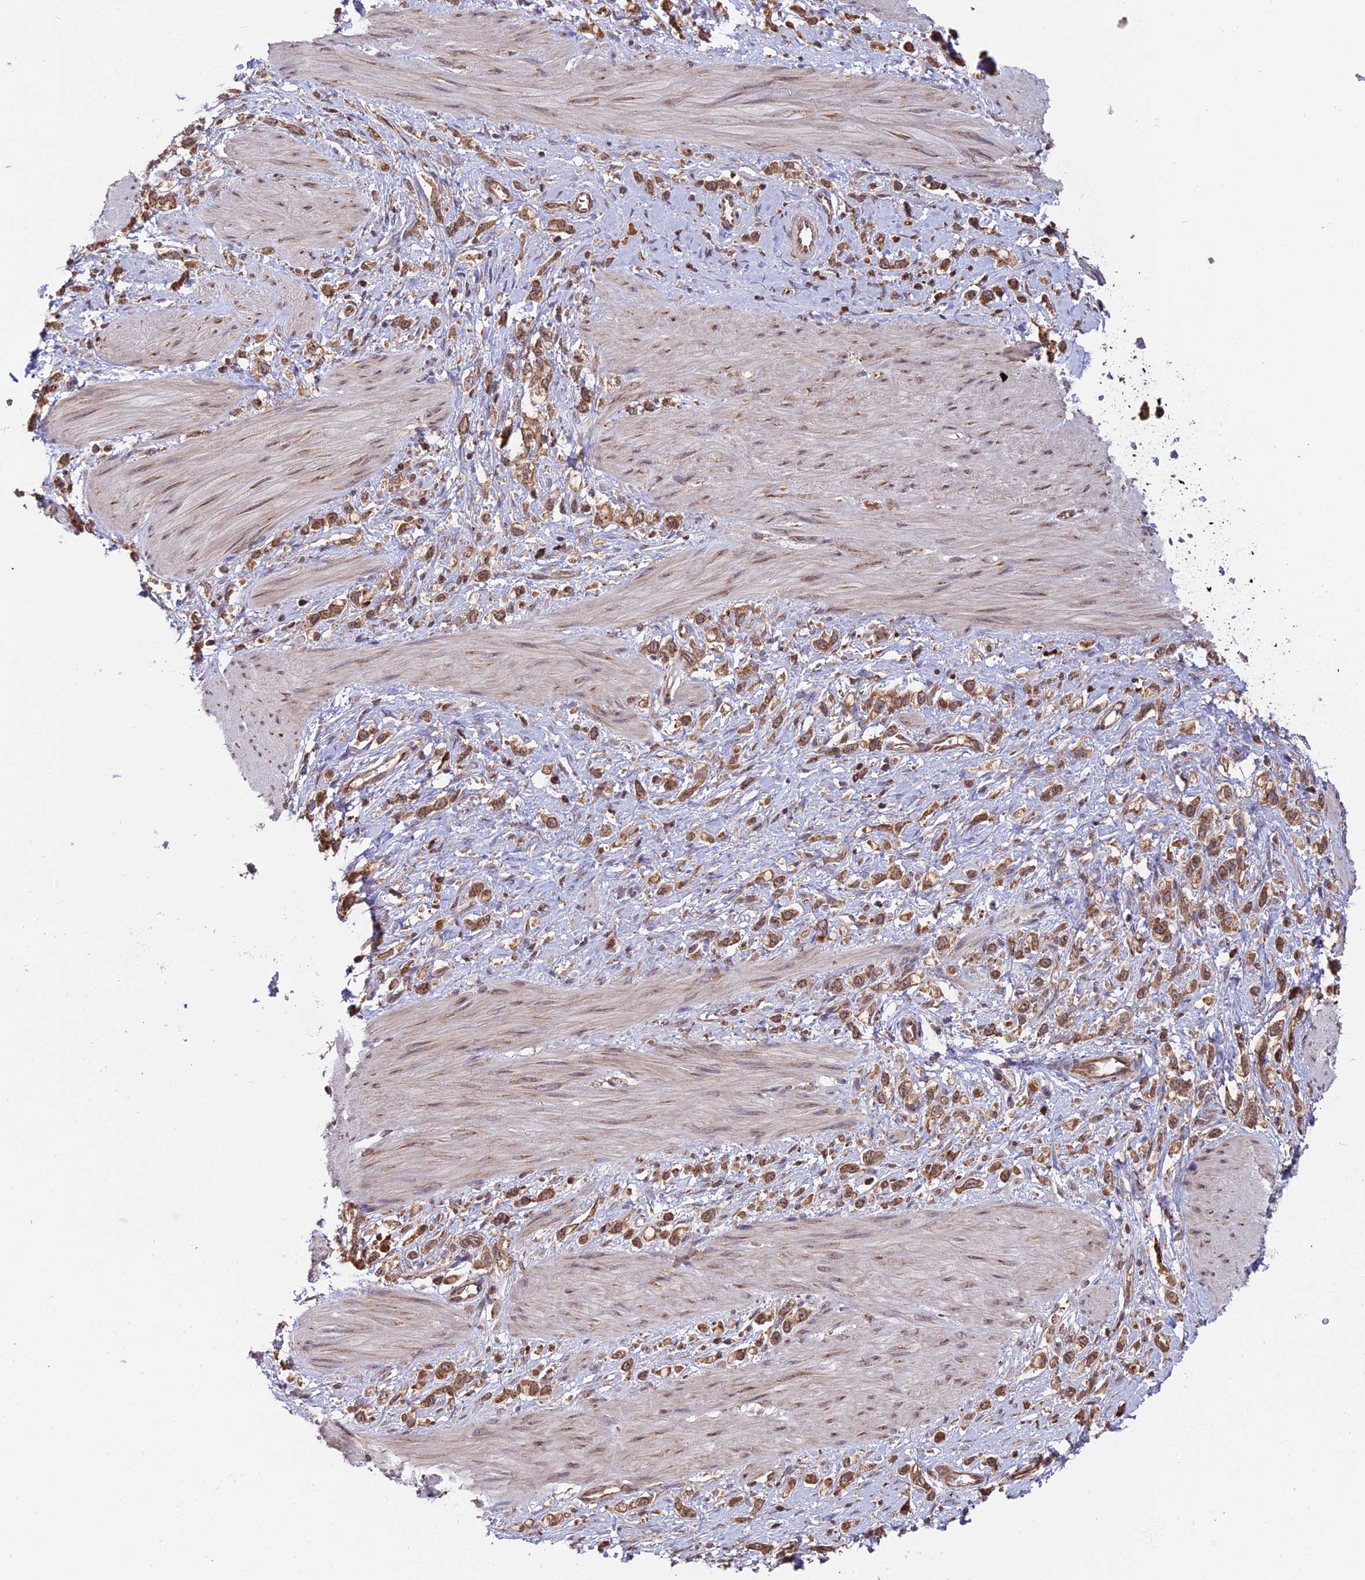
{"staining": {"intensity": "moderate", "quantity": ">75%", "location": "cytoplasmic/membranous"}, "tissue": "stomach cancer", "cell_type": "Tumor cells", "image_type": "cancer", "snomed": [{"axis": "morphology", "description": "Adenocarcinoma, NOS"}, {"axis": "topography", "description": "Stomach"}], "caption": "Adenocarcinoma (stomach) tissue displays moderate cytoplasmic/membranous positivity in about >75% of tumor cells", "gene": "RPL26", "patient": {"sex": "female", "age": 65}}